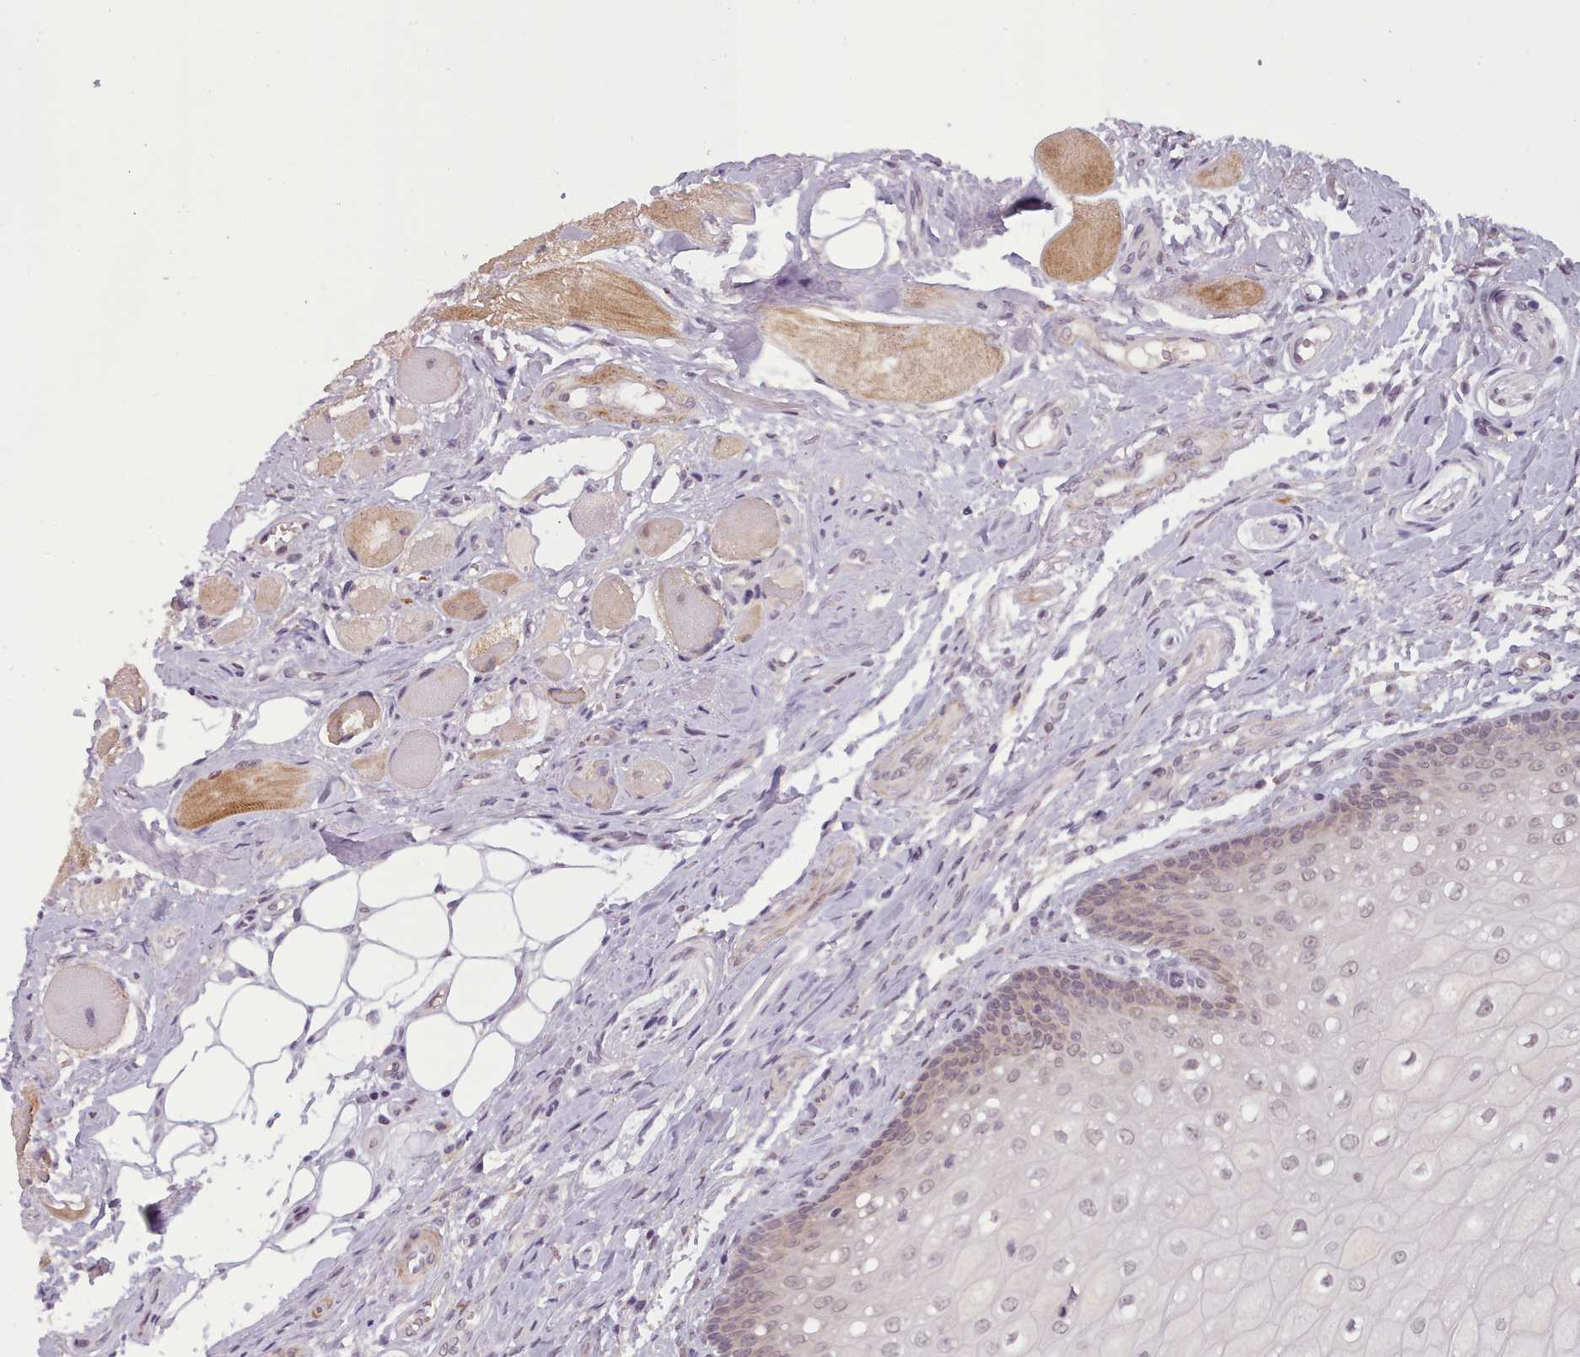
{"staining": {"intensity": "weak", "quantity": "<25%", "location": "nuclear"}, "tissue": "oral mucosa", "cell_type": "Squamous epithelial cells", "image_type": "normal", "snomed": [{"axis": "morphology", "description": "Normal tissue, NOS"}, {"axis": "morphology", "description": "Squamous cell carcinoma, NOS"}, {"axis": "topography", "description": "Oral tissue"}, {"axis": "topography", "description": "Tounge, NOS"}, {"axis": "topography", "description": "Head-Neck"}], "caption": "A high-resolution photomicrograph shows immunohistochemistry (IHC) staining of benign oral mucosa, which exhibits no significant staining in squamous epithelial cells. The staining was performed using DAB (3,3'-diaminobenzidine) to visualize the protein expression in brown, while the nuclei were stained in blue with hematoxylin (Magnification: 20x).", "gene": "CDC6", "patient": {"sex": "male", "age": 79}}